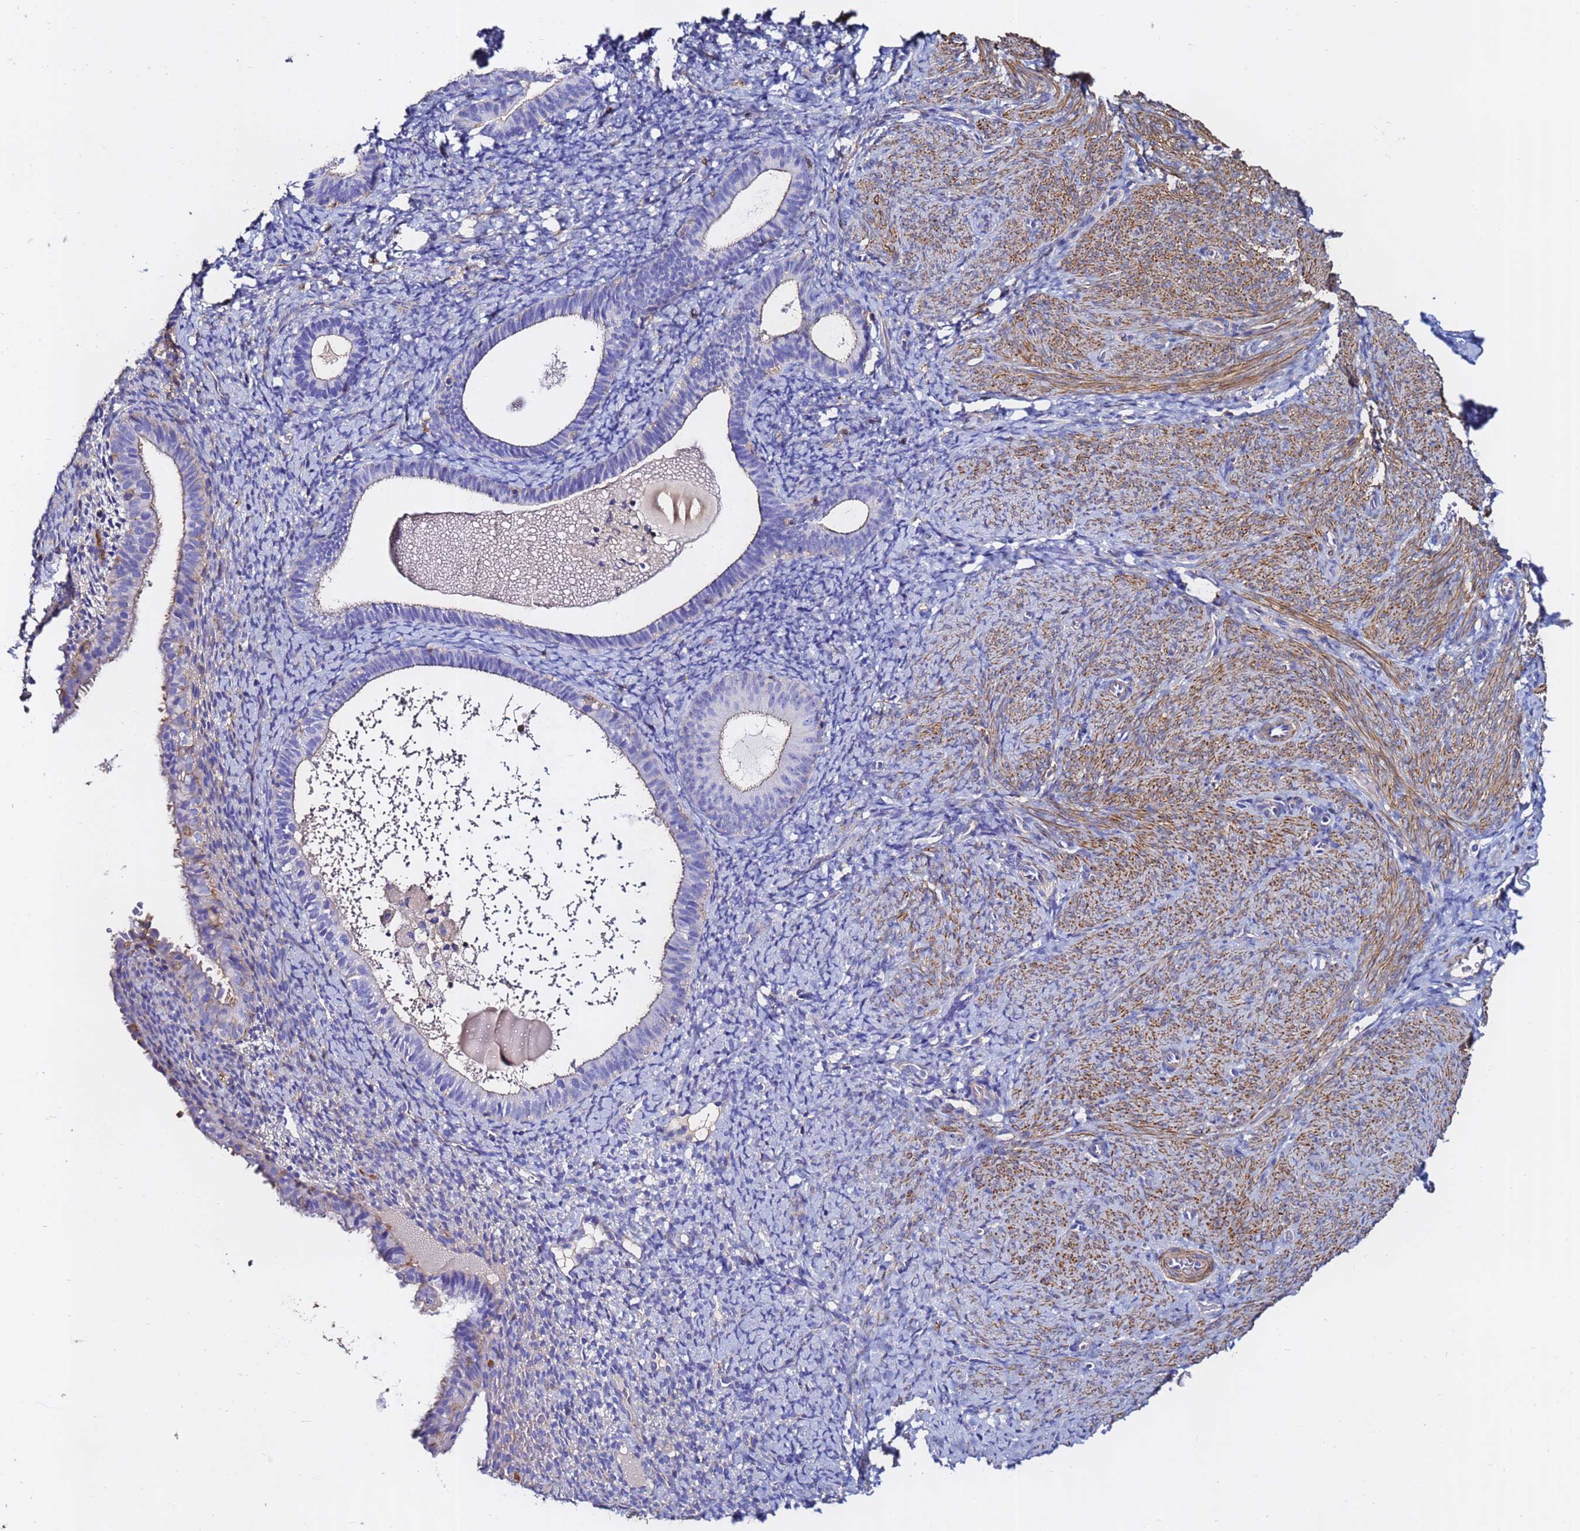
{"staining": {"intensity": "moderate", "quantity": "25%-75%", "location": "cytoplasmic/membranous"}, "tissue": "endometrium", "cell_type": "Cells in endometrial stroma", "image_type": "normal", "snomed": [{"axis": "morphology", "description": "Normal tissue, NOS"}, {"axis": "topography", "description": "Endometrium"}], "caption": "Immunohistochemistry histopathology image of normal endometrium: human endometrium stained using immunohistochemistry shows medium levels of moderate protein expression localized specifically in the cytoplasmic/membranous of cells in endometrial stroma, appearing as a cytoplasmic/membranous brown color.", "gene": "ACTA1", "patient": {"sex": "female", "age": 65}}